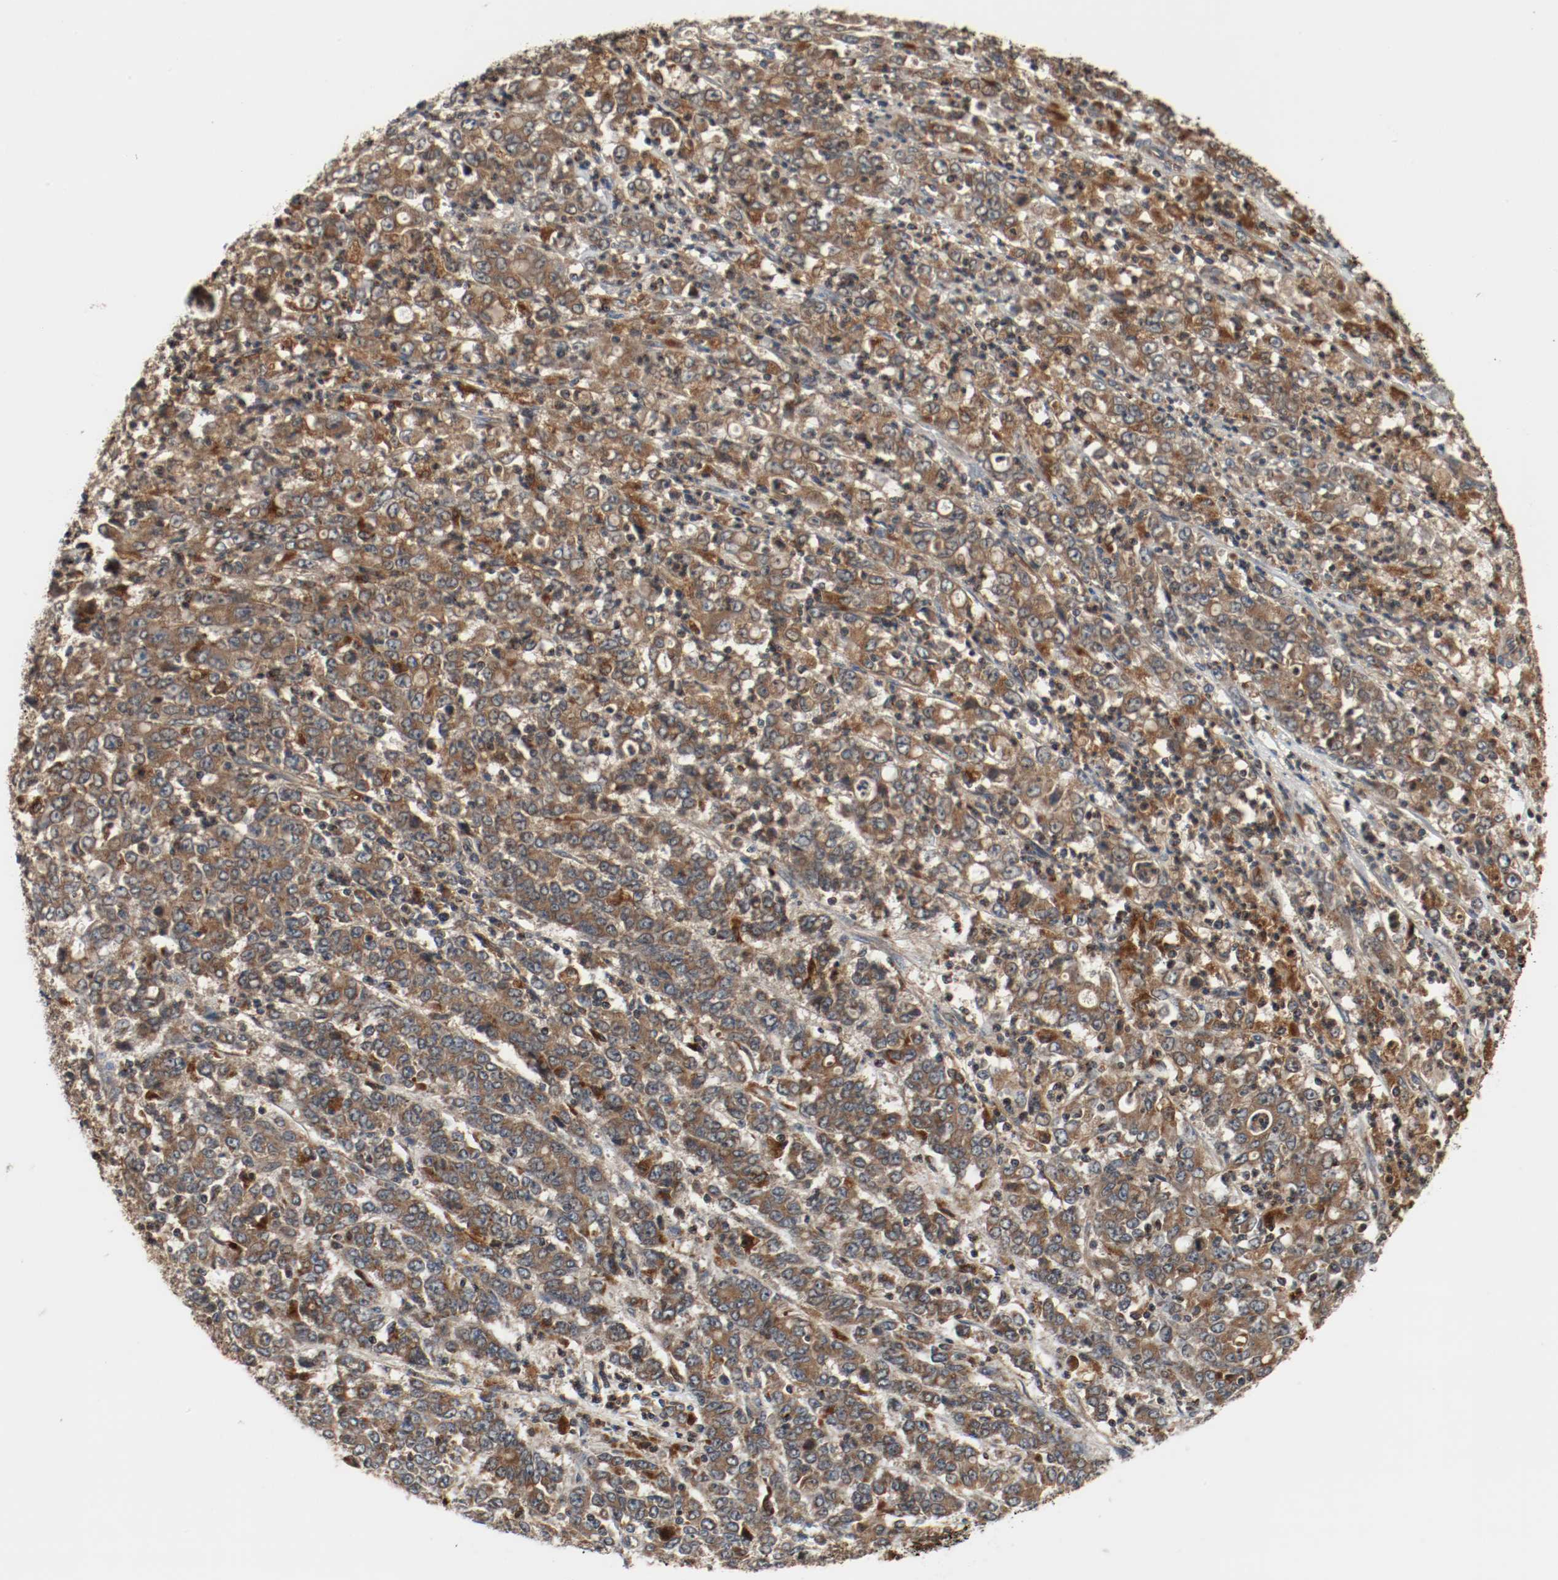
{"staining": {"intensity": "moderate", "quantity": ">75%", "location": "cytoplasmic/membranous"}, "tissue": "stomach cancer", "cell_type": "Tumor cells", "image_type": "cancer", "snomed": [{"axis": "morphology", "description": "Adenocarcinoma, NOS"}, {"axis": "topography", "description": "Stomach, lower"}], "caption": "Stomach cancer stained with a protein marker displays moderate staining in tumor cells.", "gene": "LAMP2", "patient": {"sex": "female", "age": 71}}